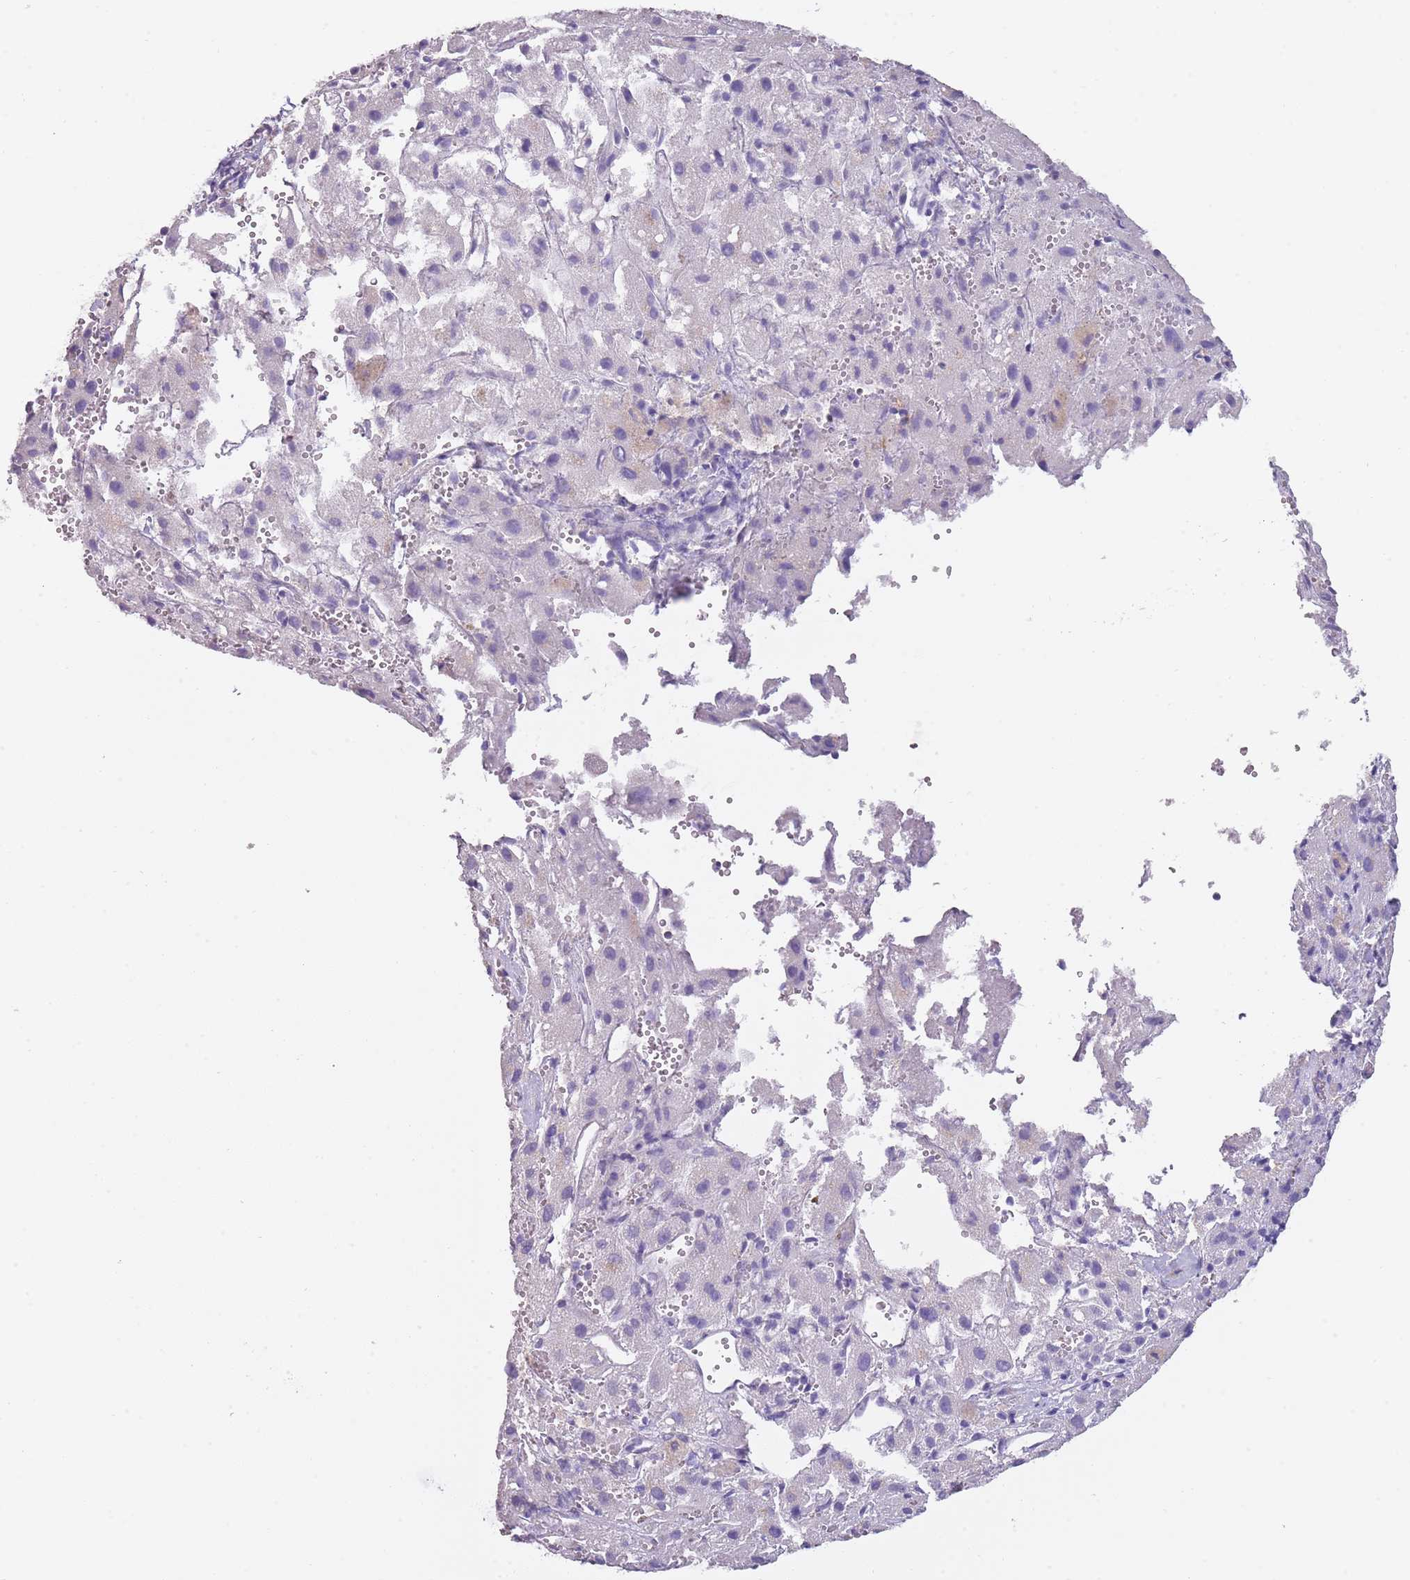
{"staining": {"intensity": "negative", "quantity": "none", "location": "none"}, "tissue": "liver cancer", "cell_type": "Tumor cells", "image_type": "cancer", "snomed": [{"axis": "morphology", "description": "Carcinoma, Hepatocellular, NOS"}, {"axis": "topography", "description": "Liver"}], "caption": "Liver cancer (hepatocellular carcinoma) stained for a protein using immunohistochemistry (IHC) reveals no expression tumor cells.", "gene": "NBPF3", "patient": {"sex": "female", "age": 58}}